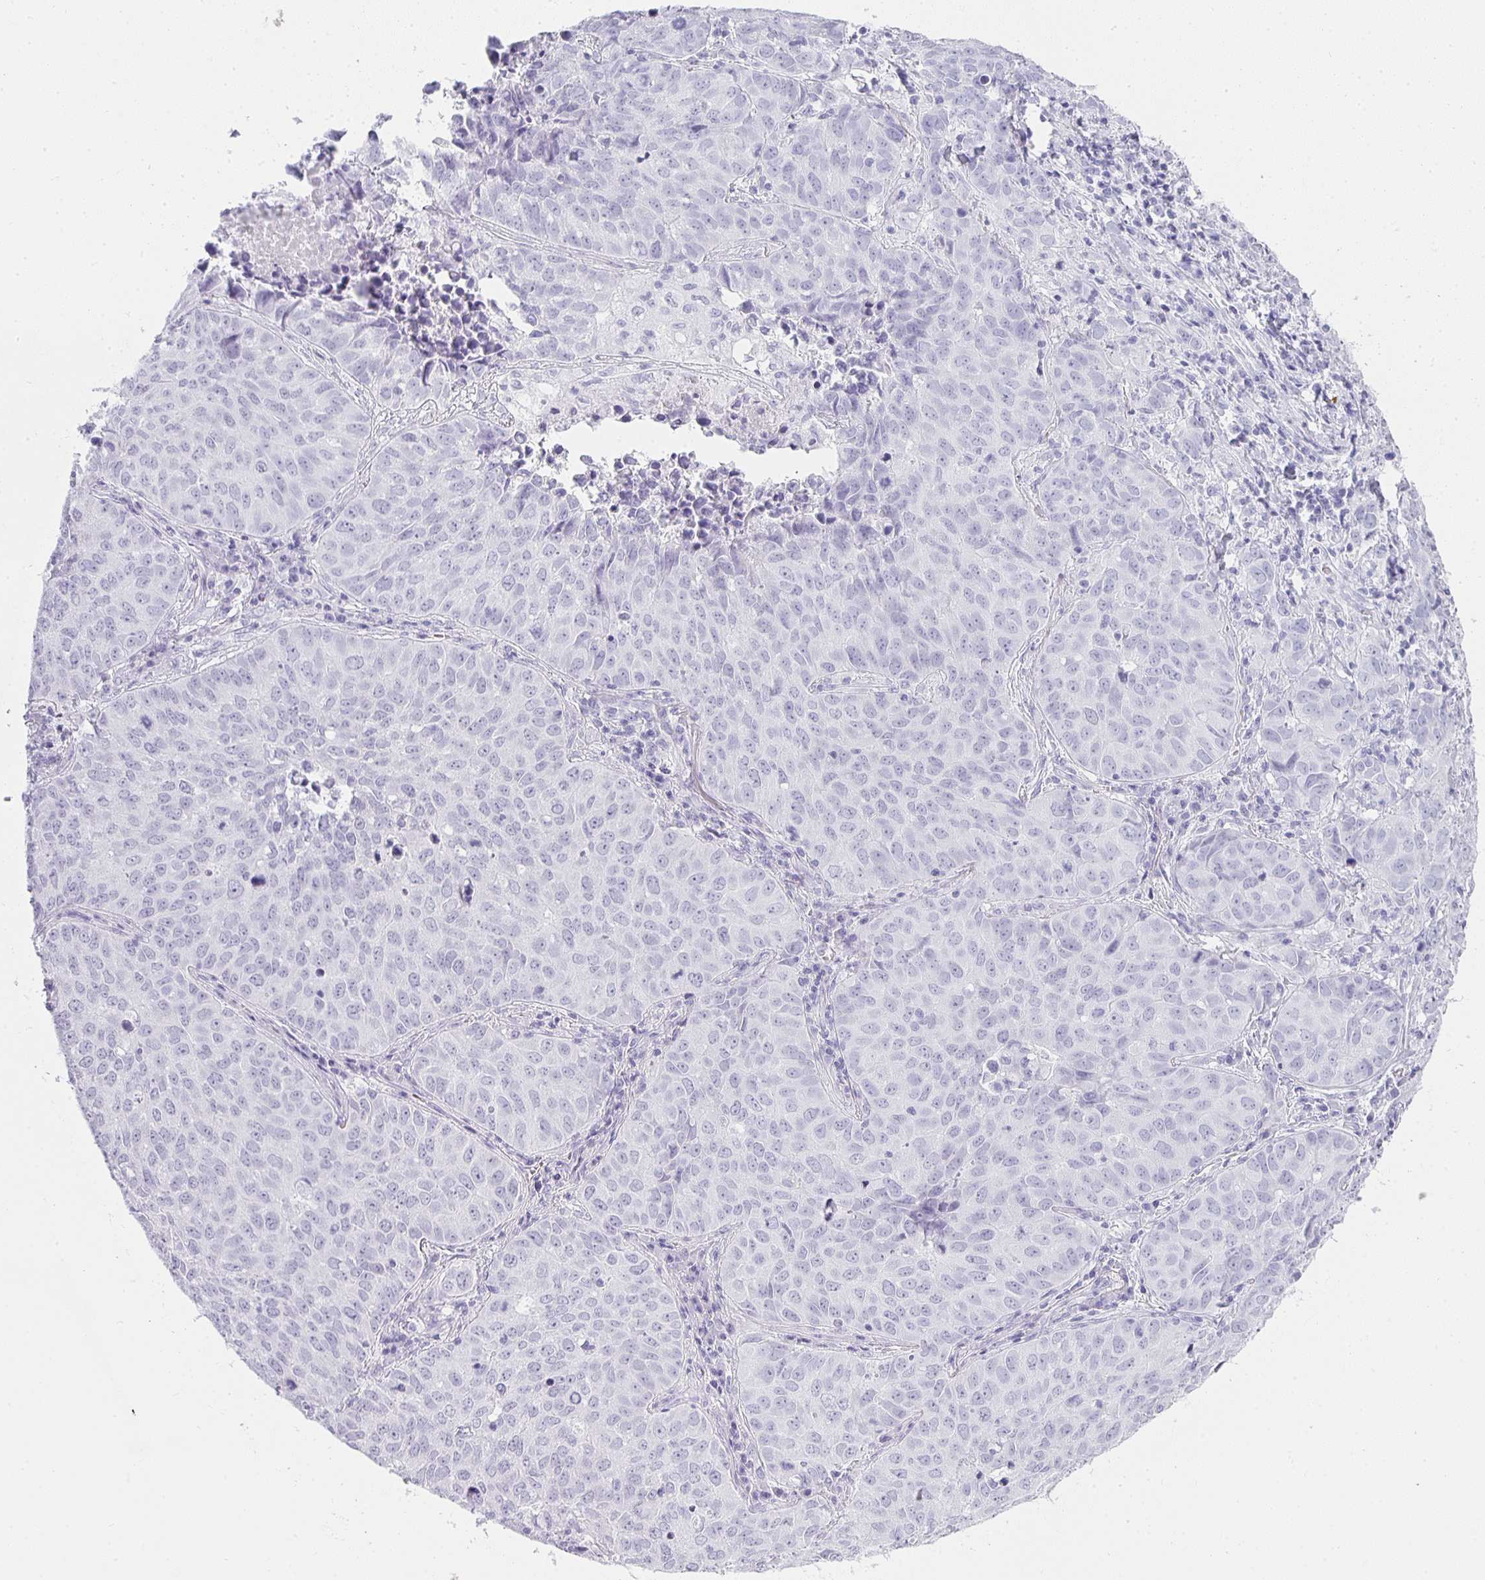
{"staining": {"intensity": "negative", "quantity": "none", "location": "none"}, "tissue": "lung cancer", "cell_type": "Tumor cells", "image_type": "cancer", "snomed": [{"axis": "morphology", "description": "Adenocarcinoma, NOS"}, {"axis": "topography", "description": "Lung"}], "caption": "IHC photomicrograph of neoplastic tissue: human adenocarcinoma (lung) stained with DAB (3,3'-diaminobenzidine) reveals no significant protein expression in tumor cells. (DAB (3,3'-diaminobenzidine) IHC, high magnification).", "gene": "TPSD1", "patient": {"sex": "female", "age": 50}}